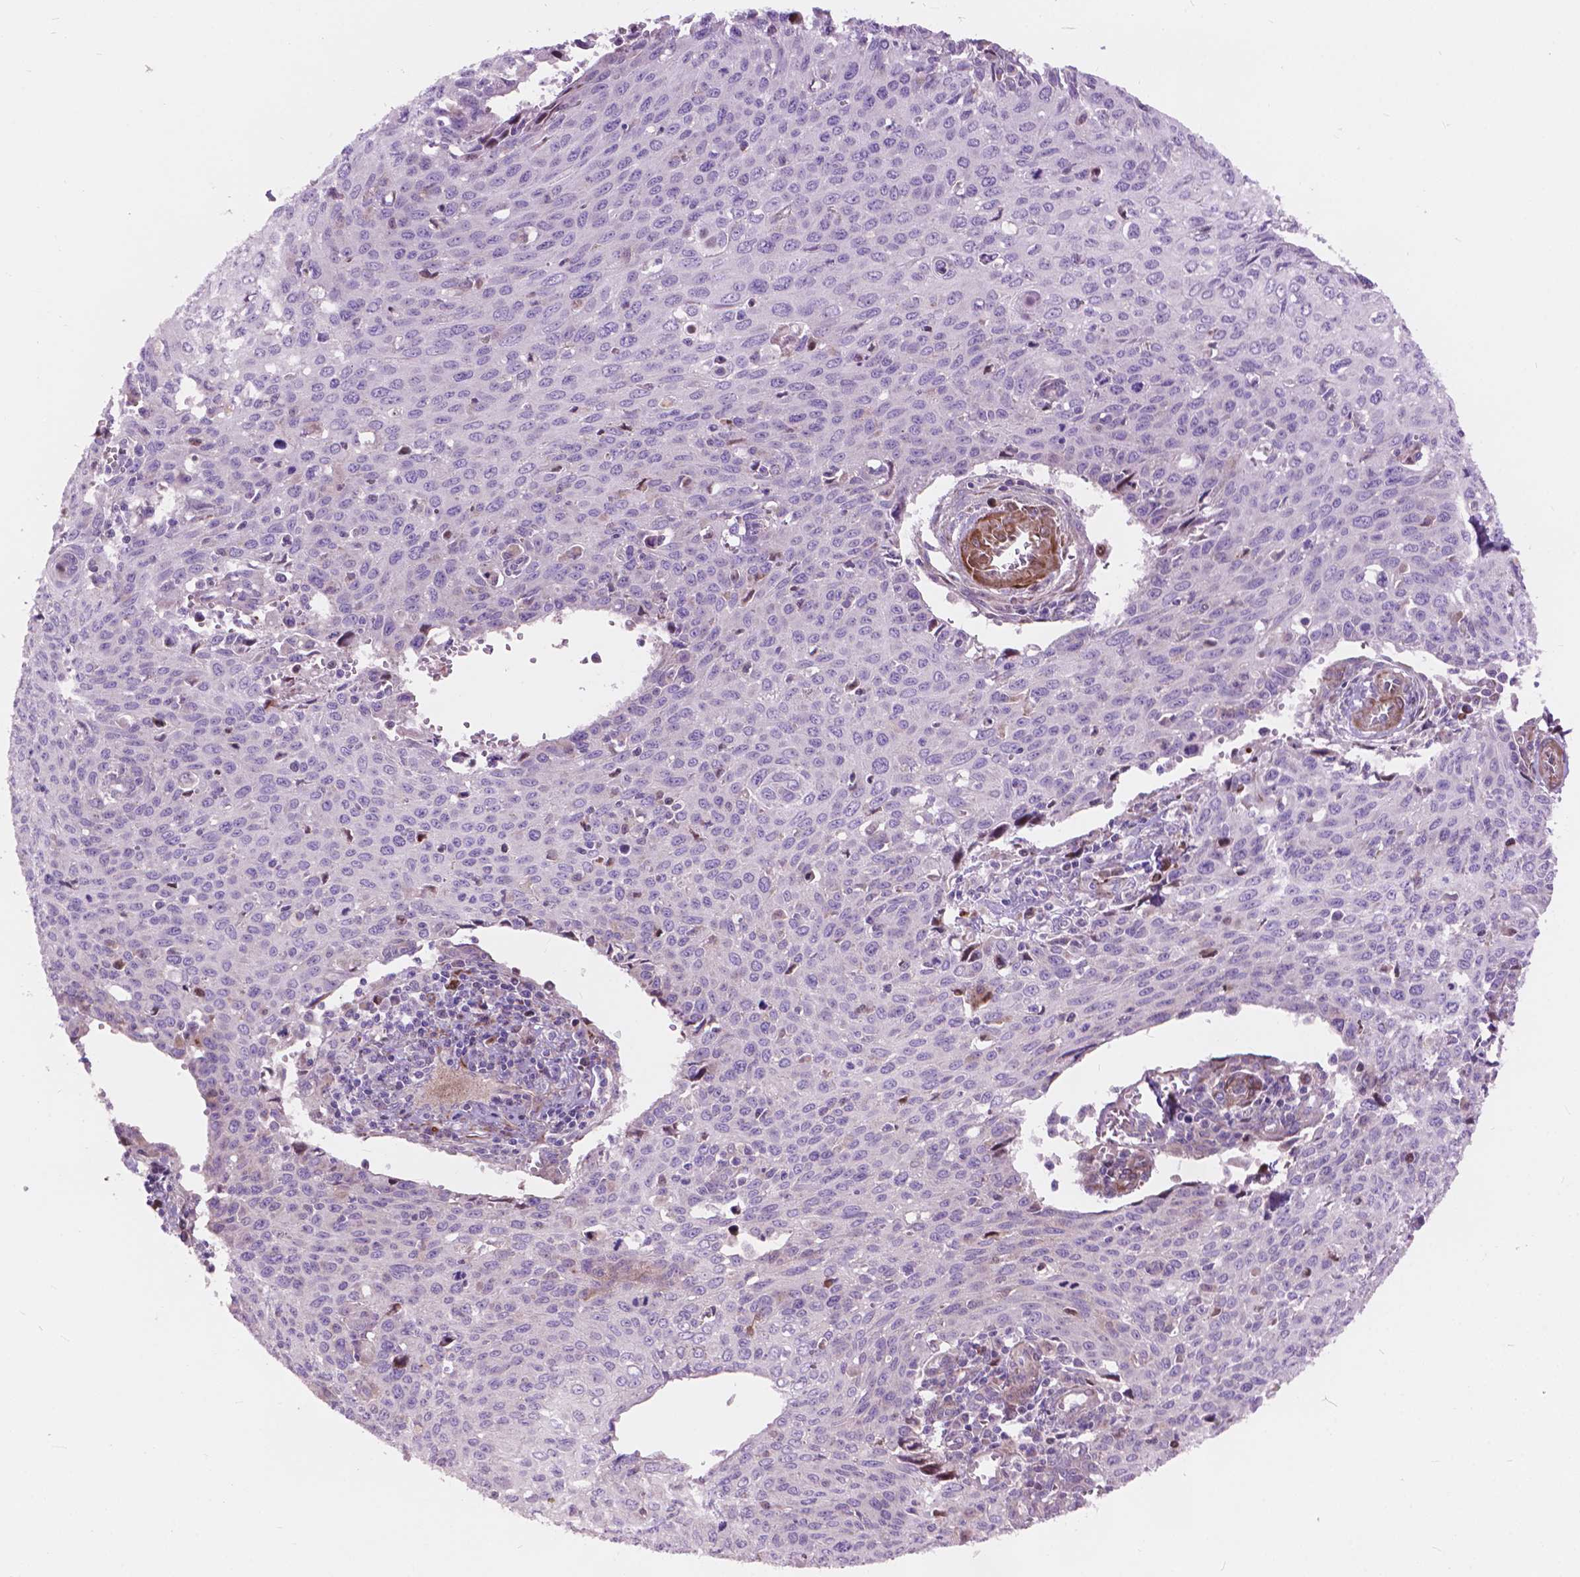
{"staining": {"intensity": "negative", "quantity": "none", "location": "none"}, "tissue": "cervical cancer", "cell_type": "Tumor cells", "image_type": "cancer", "snomed": [{"axis": "morphology", "description": "Squamous cell carcinoma, NOS"}, {"axis": "topography", "description": "Cervix"}], "caption": "Immunohistochemistry image of cervical squamous cell carcinoma stained for a protein (brown), which reveals no positivity in tumor cells.", "gene": "MORN1", "patient": {"sex": "female", "age": 38}}